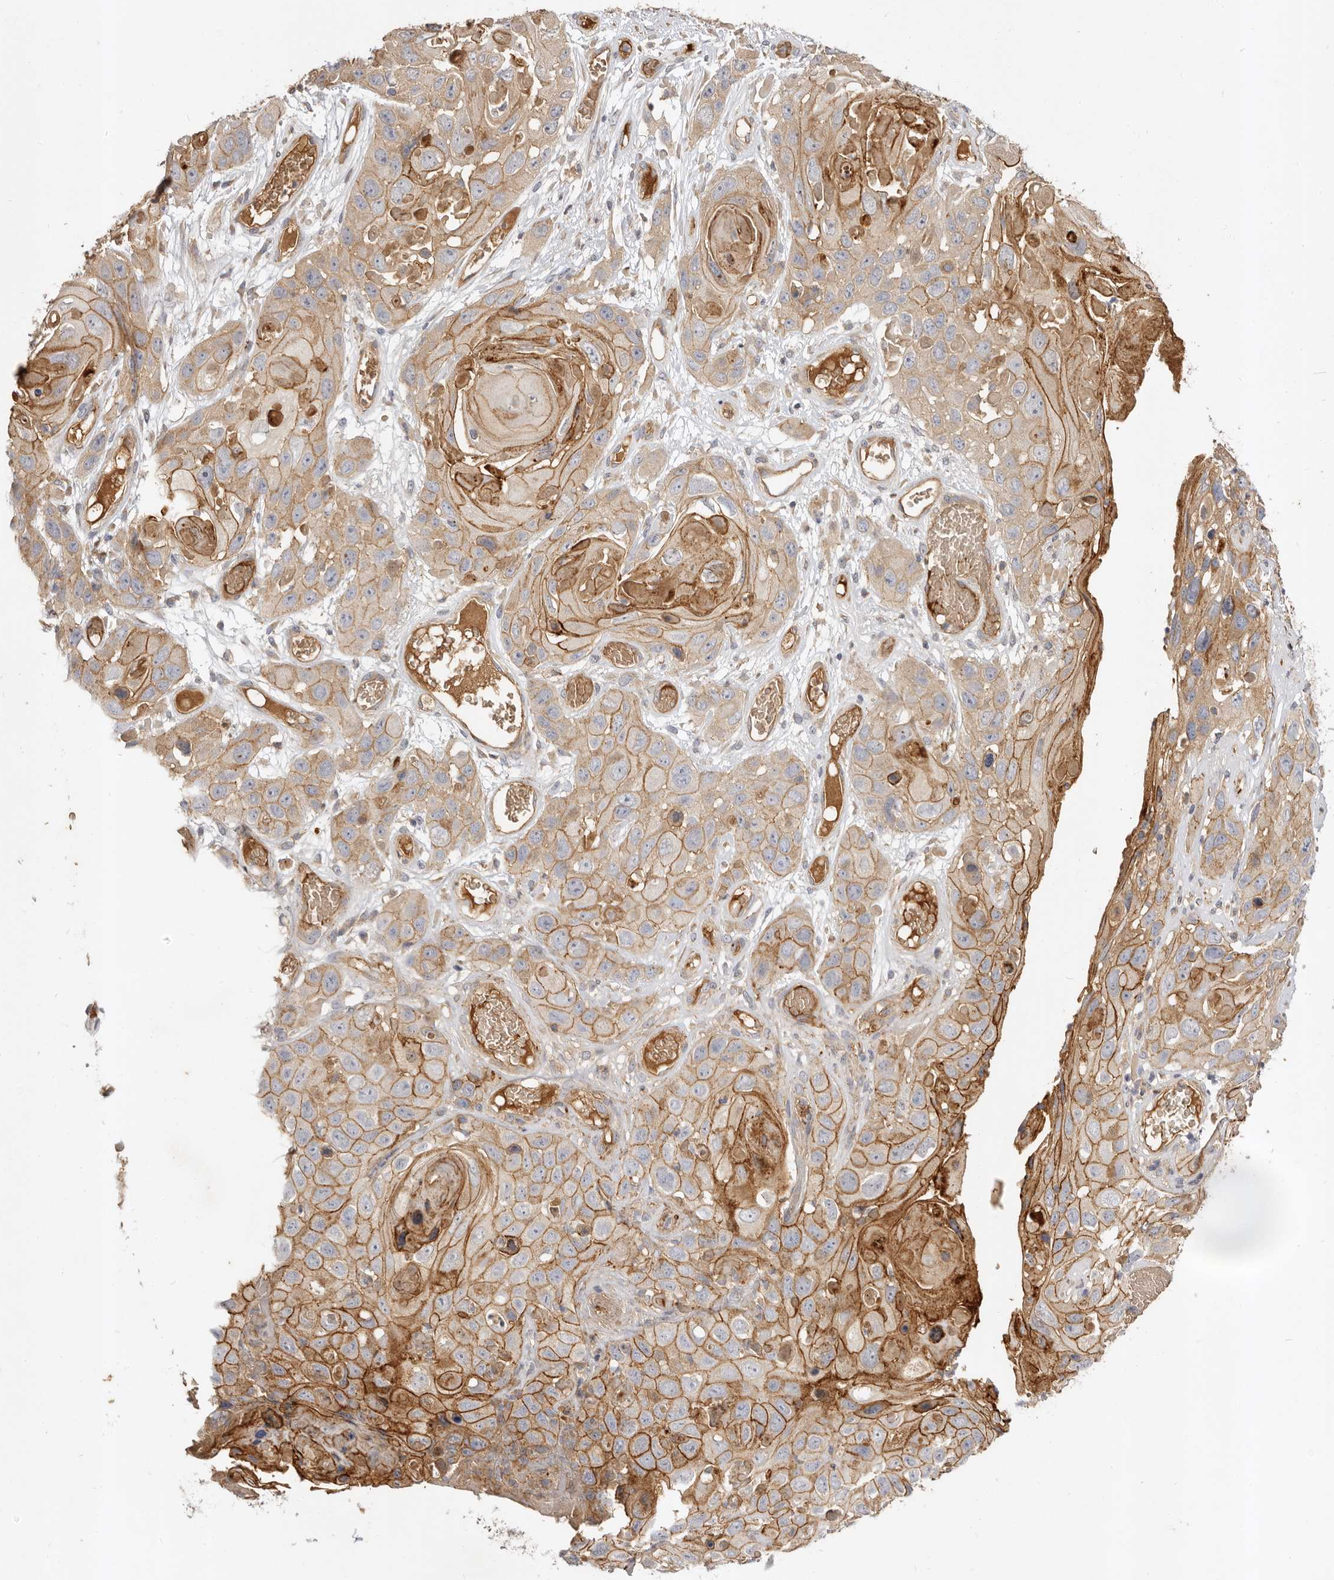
{"staining": {"intensity": "moderate", "quantity": ">75%", "location": "cytoplasmic/membranous"}, "tissue": "skin cancer", "cell_type": "Tumor cells", "image_type": "cancer", "snomed": [{"axis": "morphology", "description": "Squamous cell carcinoma, NOS"}, {"axis": "topography", "description": "Skin"}], "caption": "An image of human squamous cell carcinoma (skin) stained for a protein shows moderate cytoplasmic/membranous brown staining in tumor cells.", "gene": "ADAMTS9", "patient": {"sex": "male", "age": 55}}